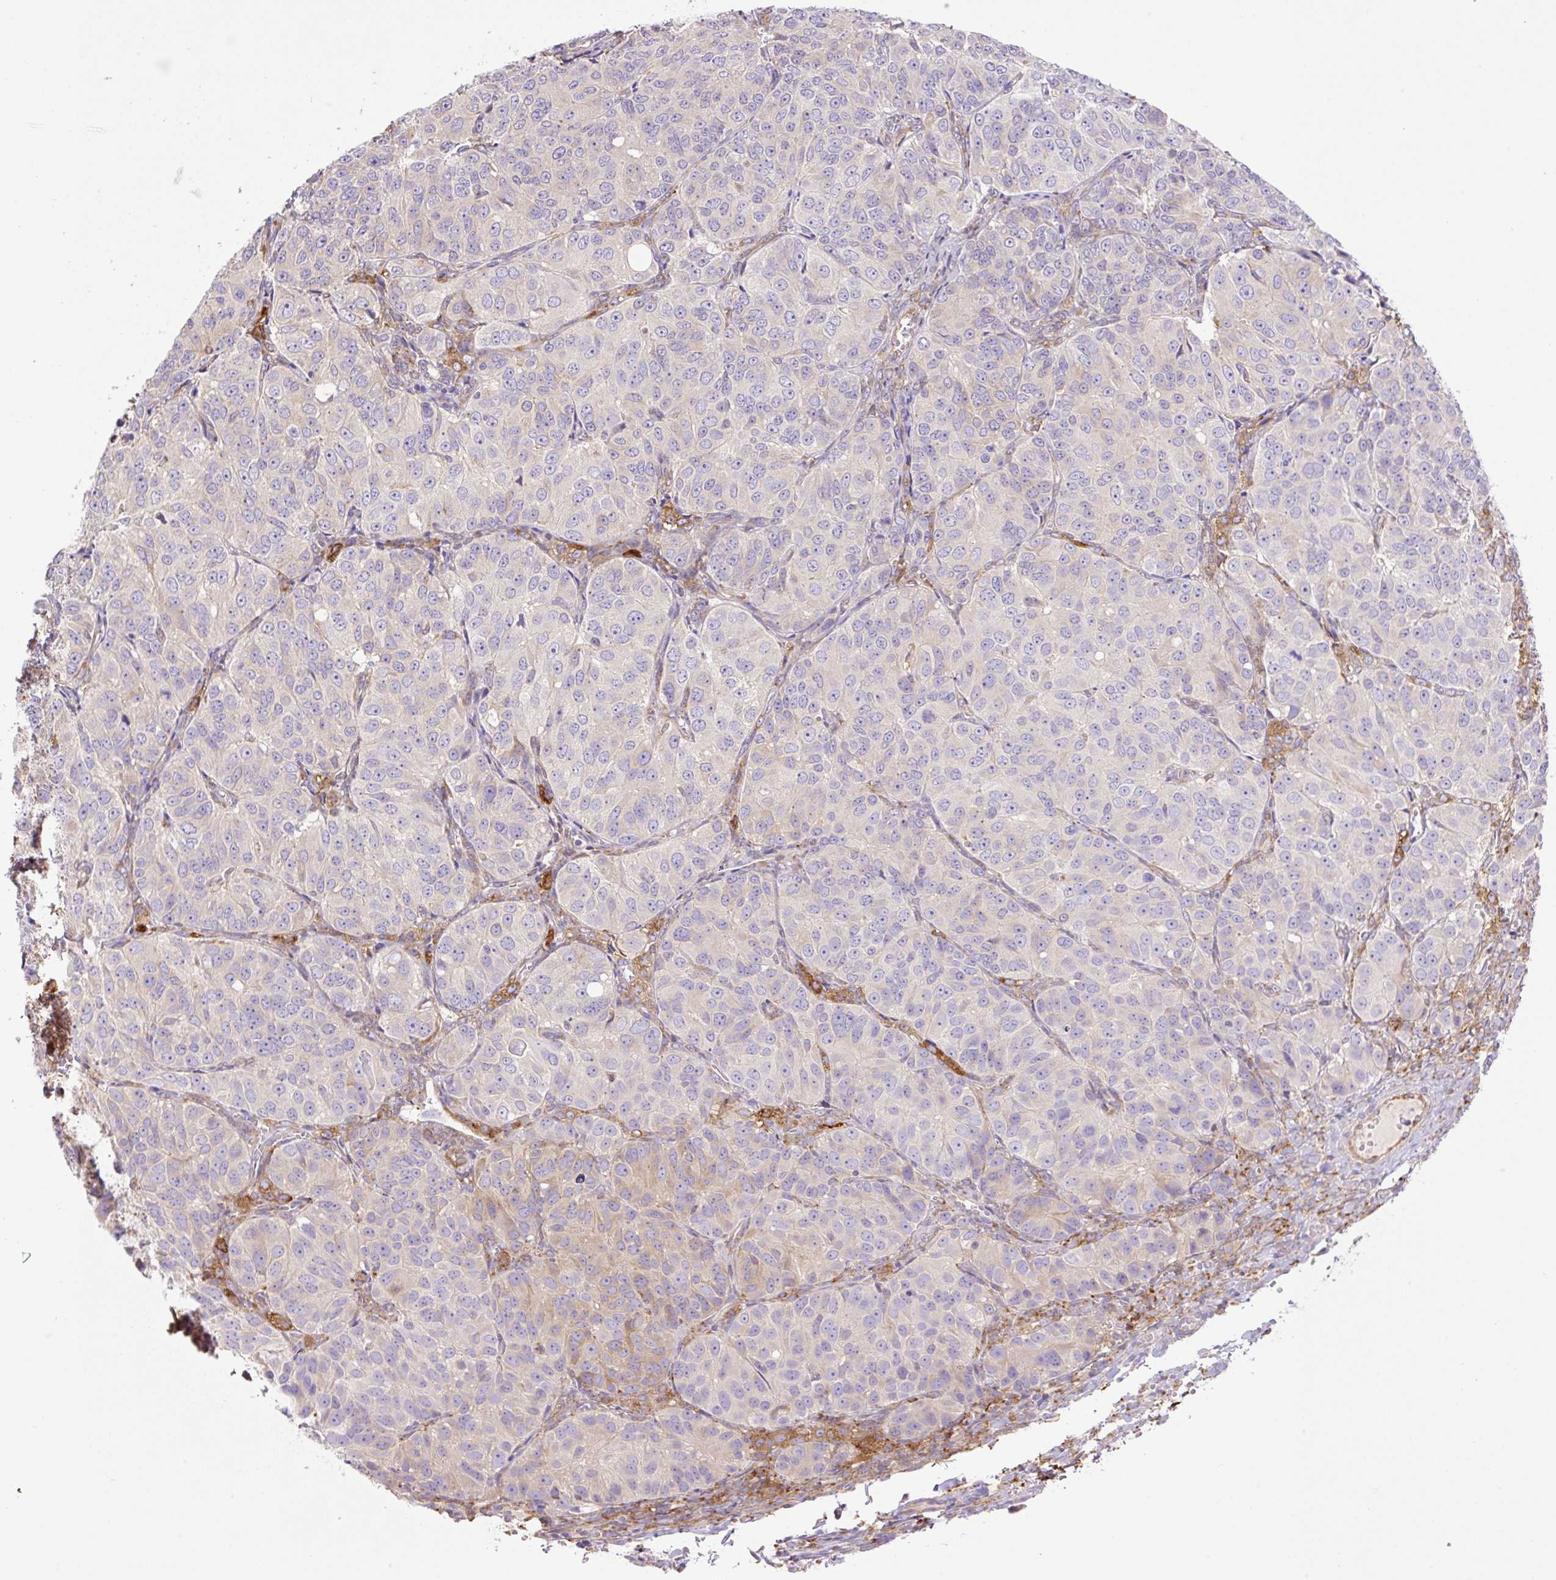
{"staining": {"intensity": "negative", "quantity": "none", "location": "none"}, "tissue": "ovarian cancer", "cell_type": "Tumor cells", "image_type": "cancer", "snomed": [{"axis": "morphology", "description": "Carcinoma, endometroid"}, {"axis": "topography", "description": "Ovary"}], "caption": "Immunohistochemical staining of human endometroid carcinoma (ovarian) reveals no significant positivity in tumor cells. Nuclei are stained in blue.", "gene": "POFUT1", "patient": {"sex": "female", "age": 51}}